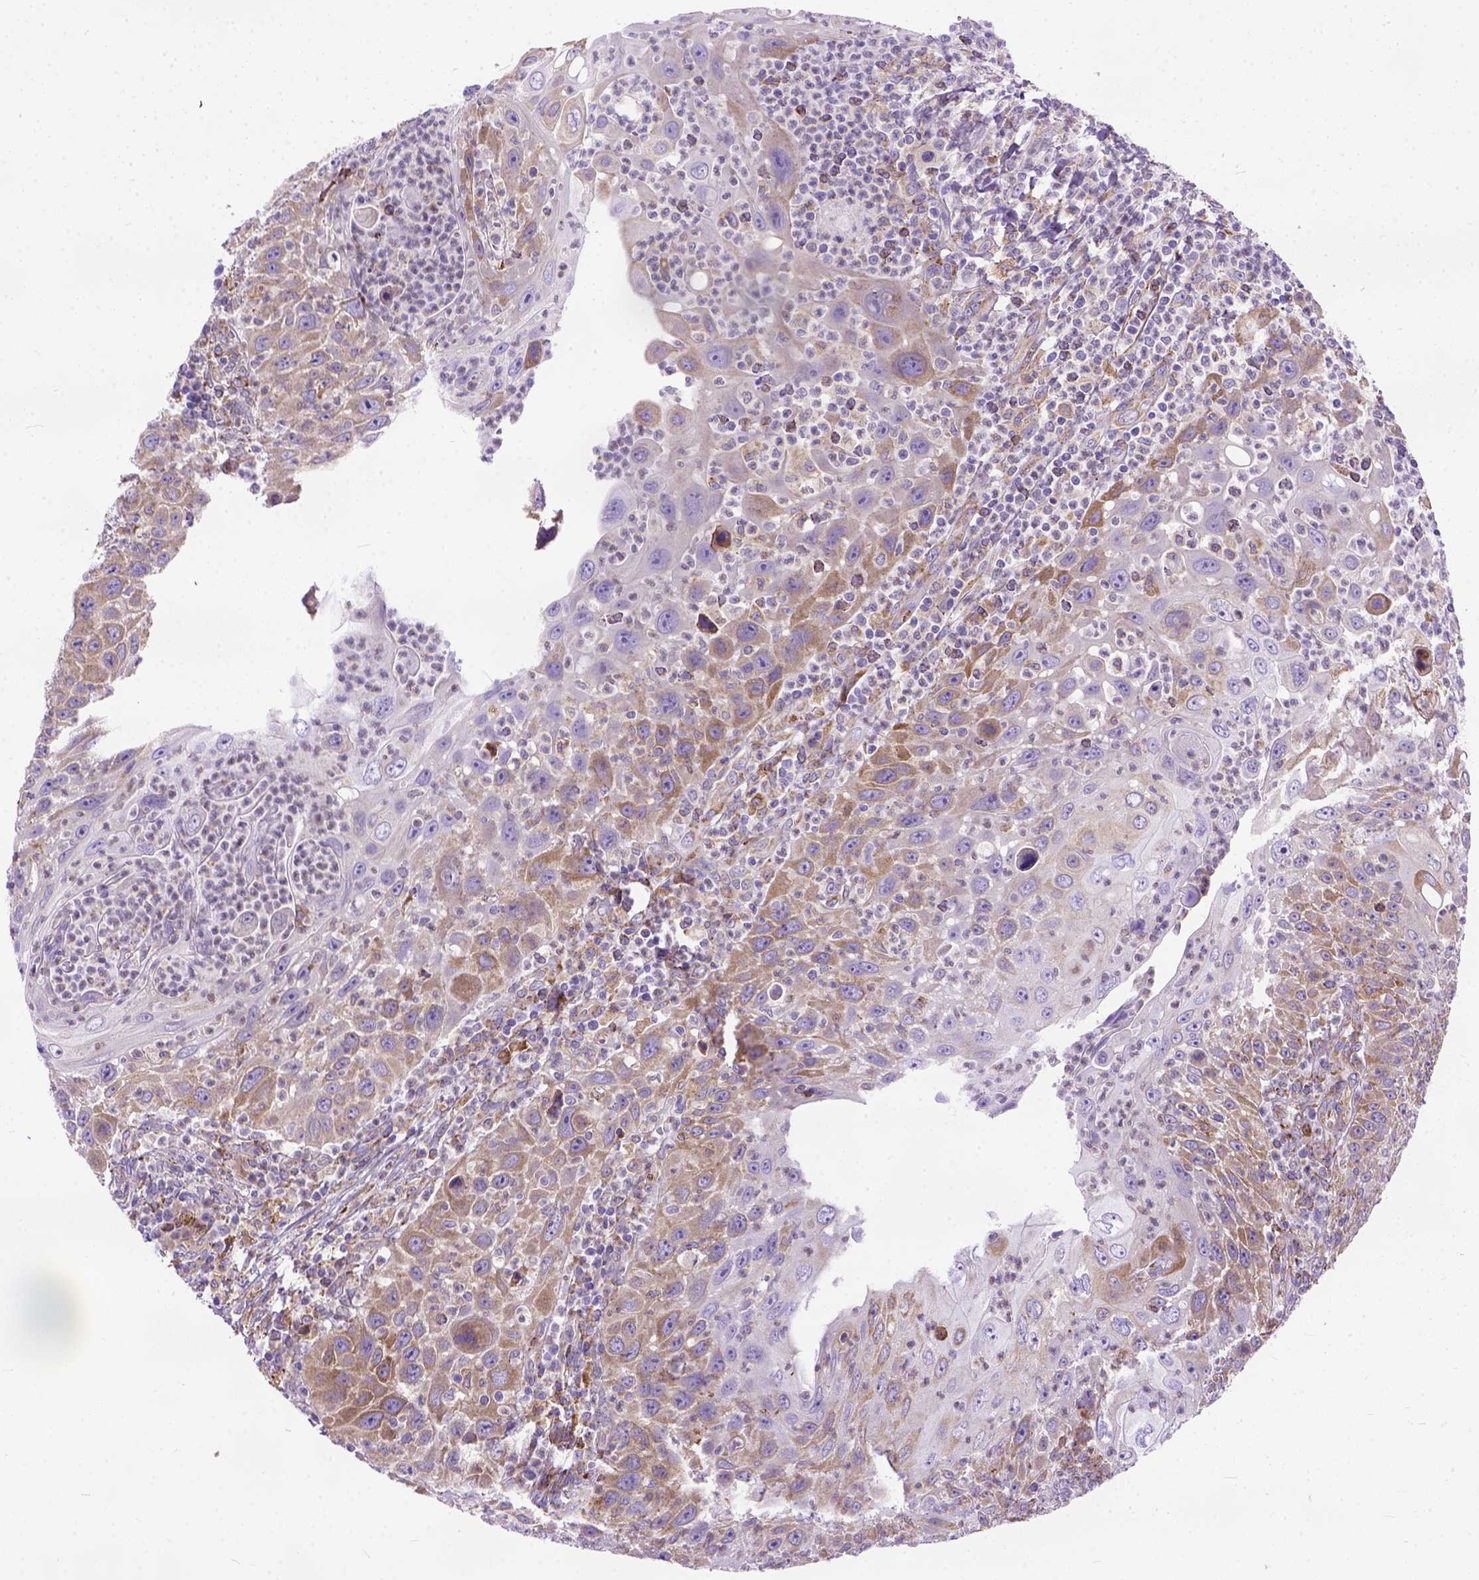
{"staining": {"intensity": "moderate", "quantity": ">75%", "location": "cytoplasmic/membranous"}, "tissue": "head and neck cancer", "cell_type": "Tumor cells", "image_type": "cancer", "snomed": [{"axis": "morphology", "description": "Squamous cell carcinoma, NOS"}, {"axis": "topography", "description": "Head-Neck"}], "caption": "IHC image of neoplastic tissue: head and neck squamous cell carcinoma stained using immunohistochemistry exhibits medium levels of moderate protein expression localized specifically in the cytoplasmic/membranous of tumor cells, appearing as a cytoplasmic/membranous brown color.", "gene": "PLK4", "patient": {"sex": "male", "age": 69}}